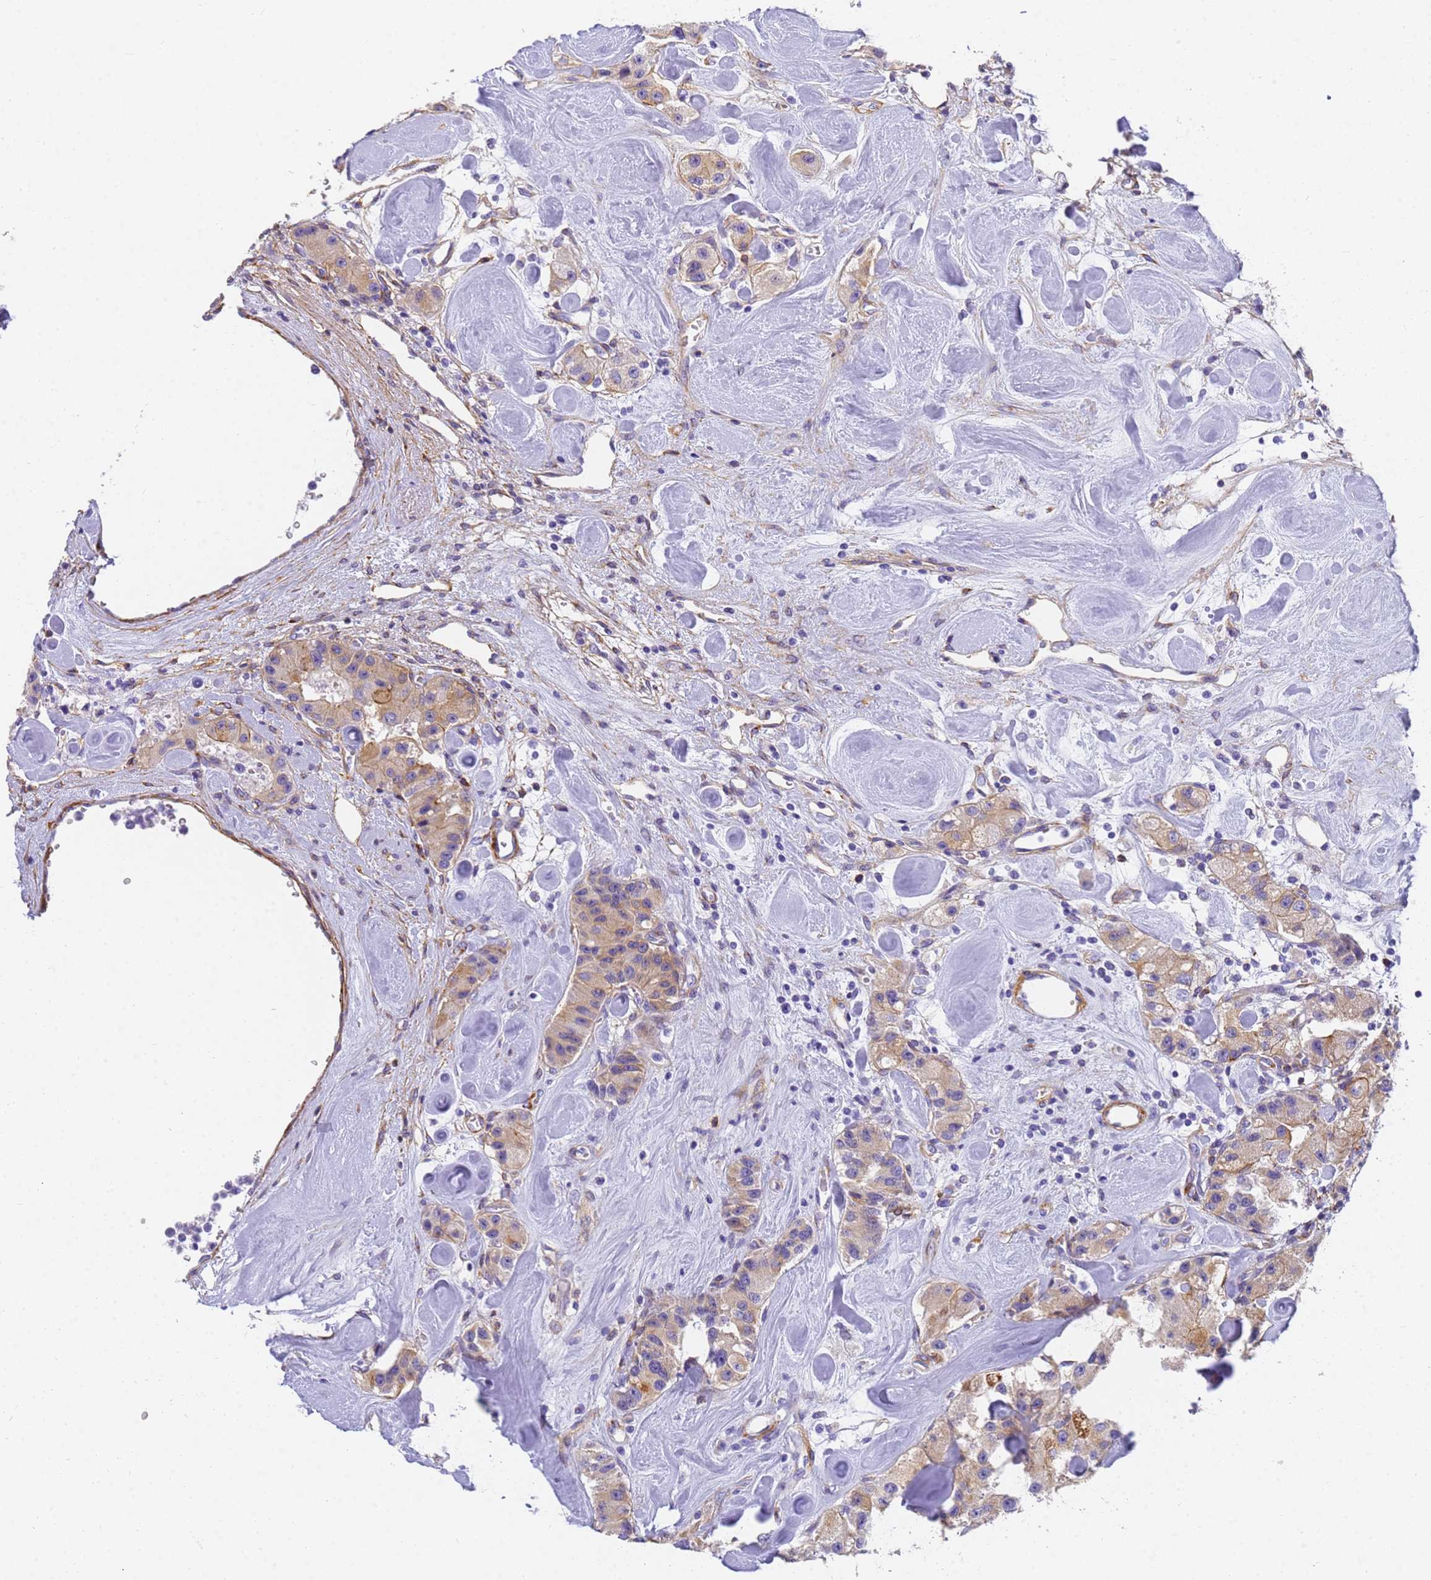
{"staining": {"intensity": "moderate", "quantity": "25%-75%", "location": "cytoplasmic/membranous"}, "tissue": "carcinoid", "cell_type": "Tumor cells", "image_type": "cancer", "snomed": [{"axis": "morphology", "description": "Carcinoid, malignant, NOS"}, {"axis": "topography", "description": "Pancreas"}], "caption": "Moderate cytoplasmic/membranous expression for a protein is seen in about 25%-75% of tumor cells of carcinoid using immunohistochemistry.", "gene": "MVB12A", "patient": {"sex": "male", "age": 41}}